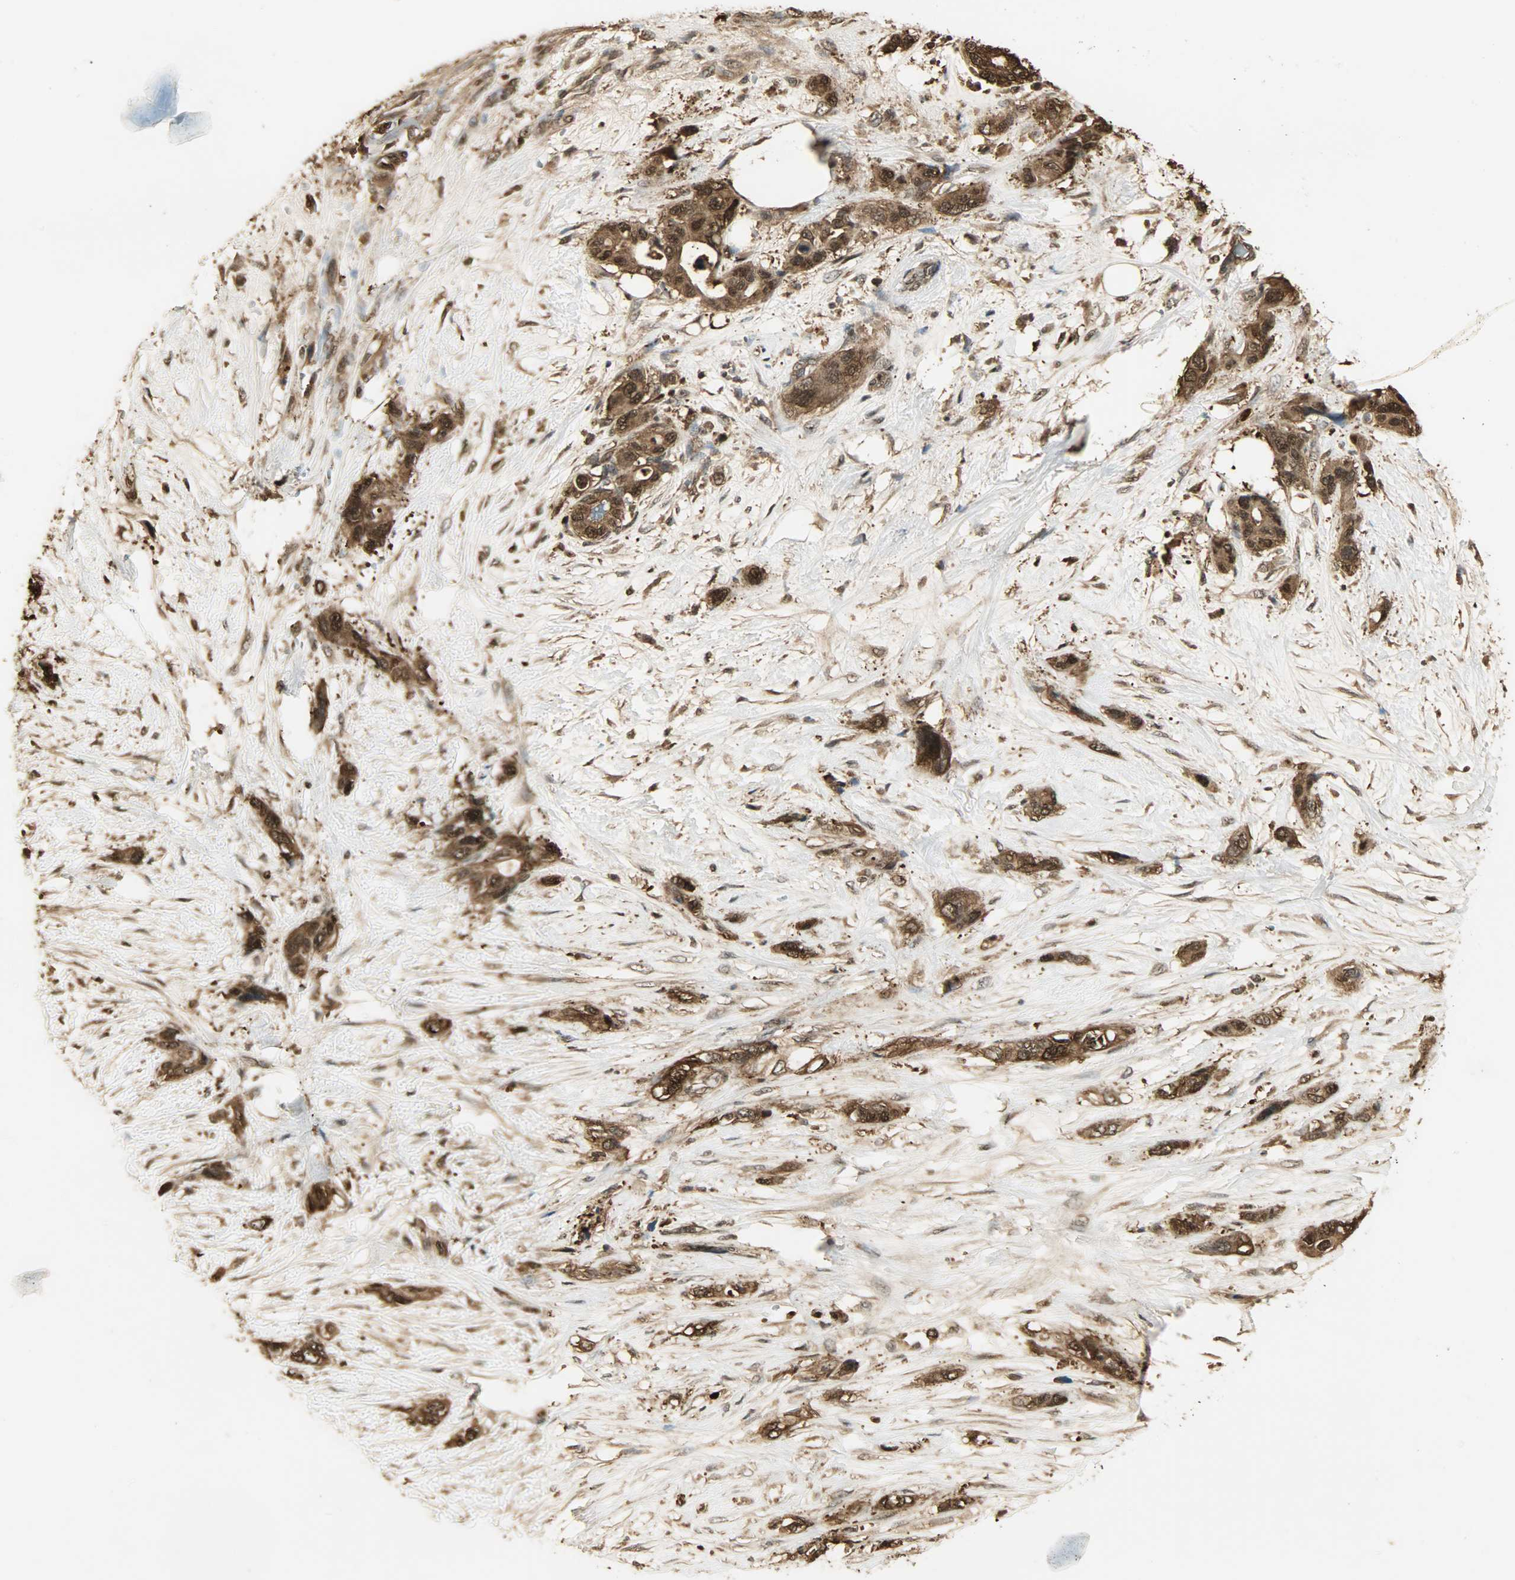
{"staining": {"intensity": "strong", "quantity": ">75%", "location": "cytoplasmic/membranous,nuclear"}, "tissue": "pancreatic cancer", "cell_type": "Tumor cells", "image_type": "cancer", "snomed": [{"axis": "morphology", "description": "Adenocarcinoma, NOS"}, {"axis": "topography", "description": "Pancreas"}], "caption": "Pancreatic cancer (adenocarcinoma) stained with a brown dye reveals strong cytoplasmic/membranous and nuclear positive expression in about >75% of tumor cells.", "gene": "YWHAZ", "patient": {"sex": "male", "age": 46}}